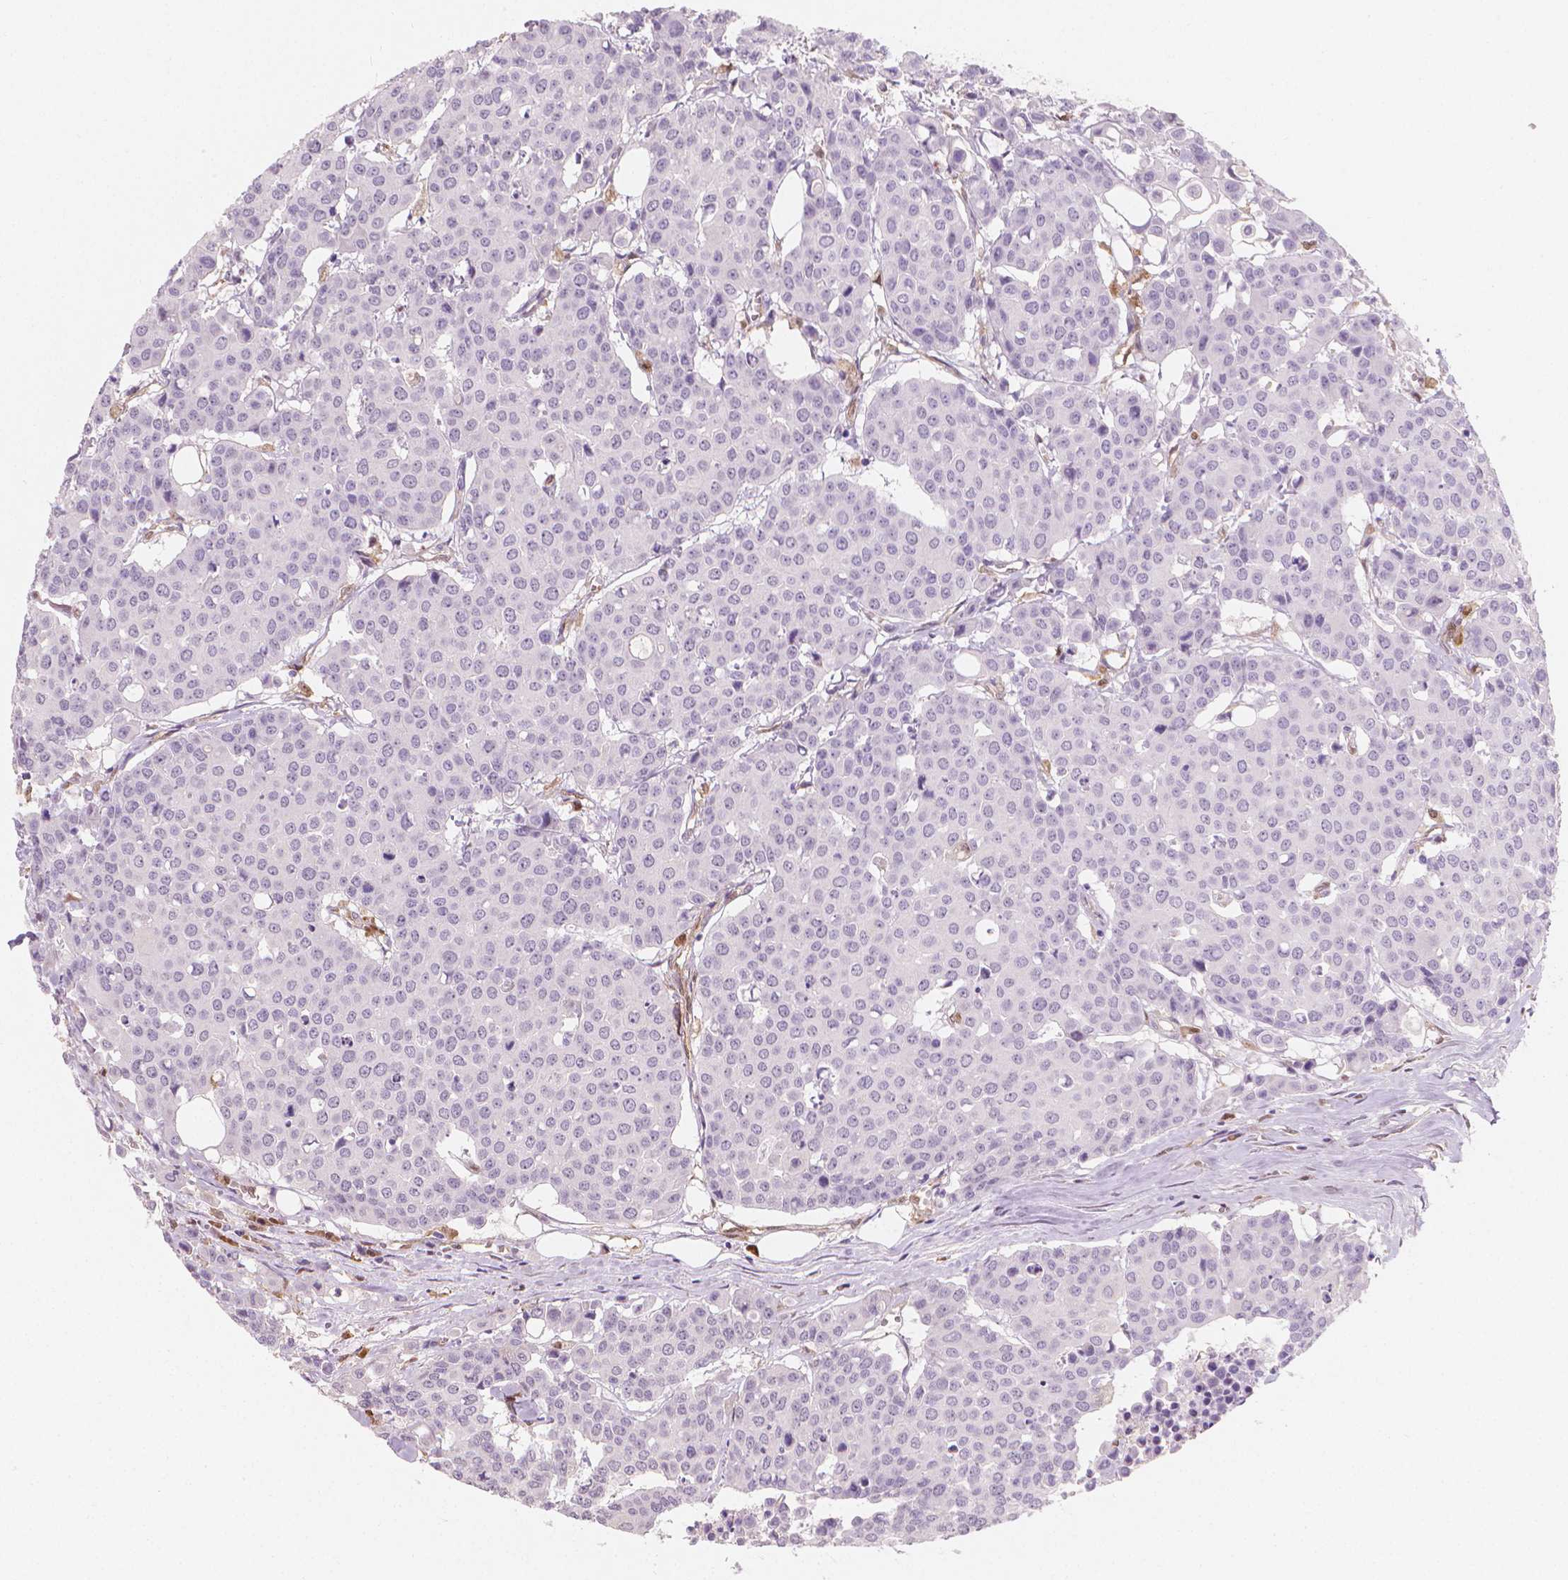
{"staining": {"intensity": "negative", "quantity": "none", "location": "none"}, "tissue": "carcinoid", "cell_type": "Tumor cells", "image_type": "cancer", "snomed": [{"axis": "morphology", "description": "Carcinoid, malignant, NOS"}, {"axis": "topography", "description": "Colon"}], "caption": "Carcinoid was stained to show a protein in brown. There is no significant staining in tumor cells.", "gene": "TNFAIP2", "patient": {"sex": "male", "age": 81}}